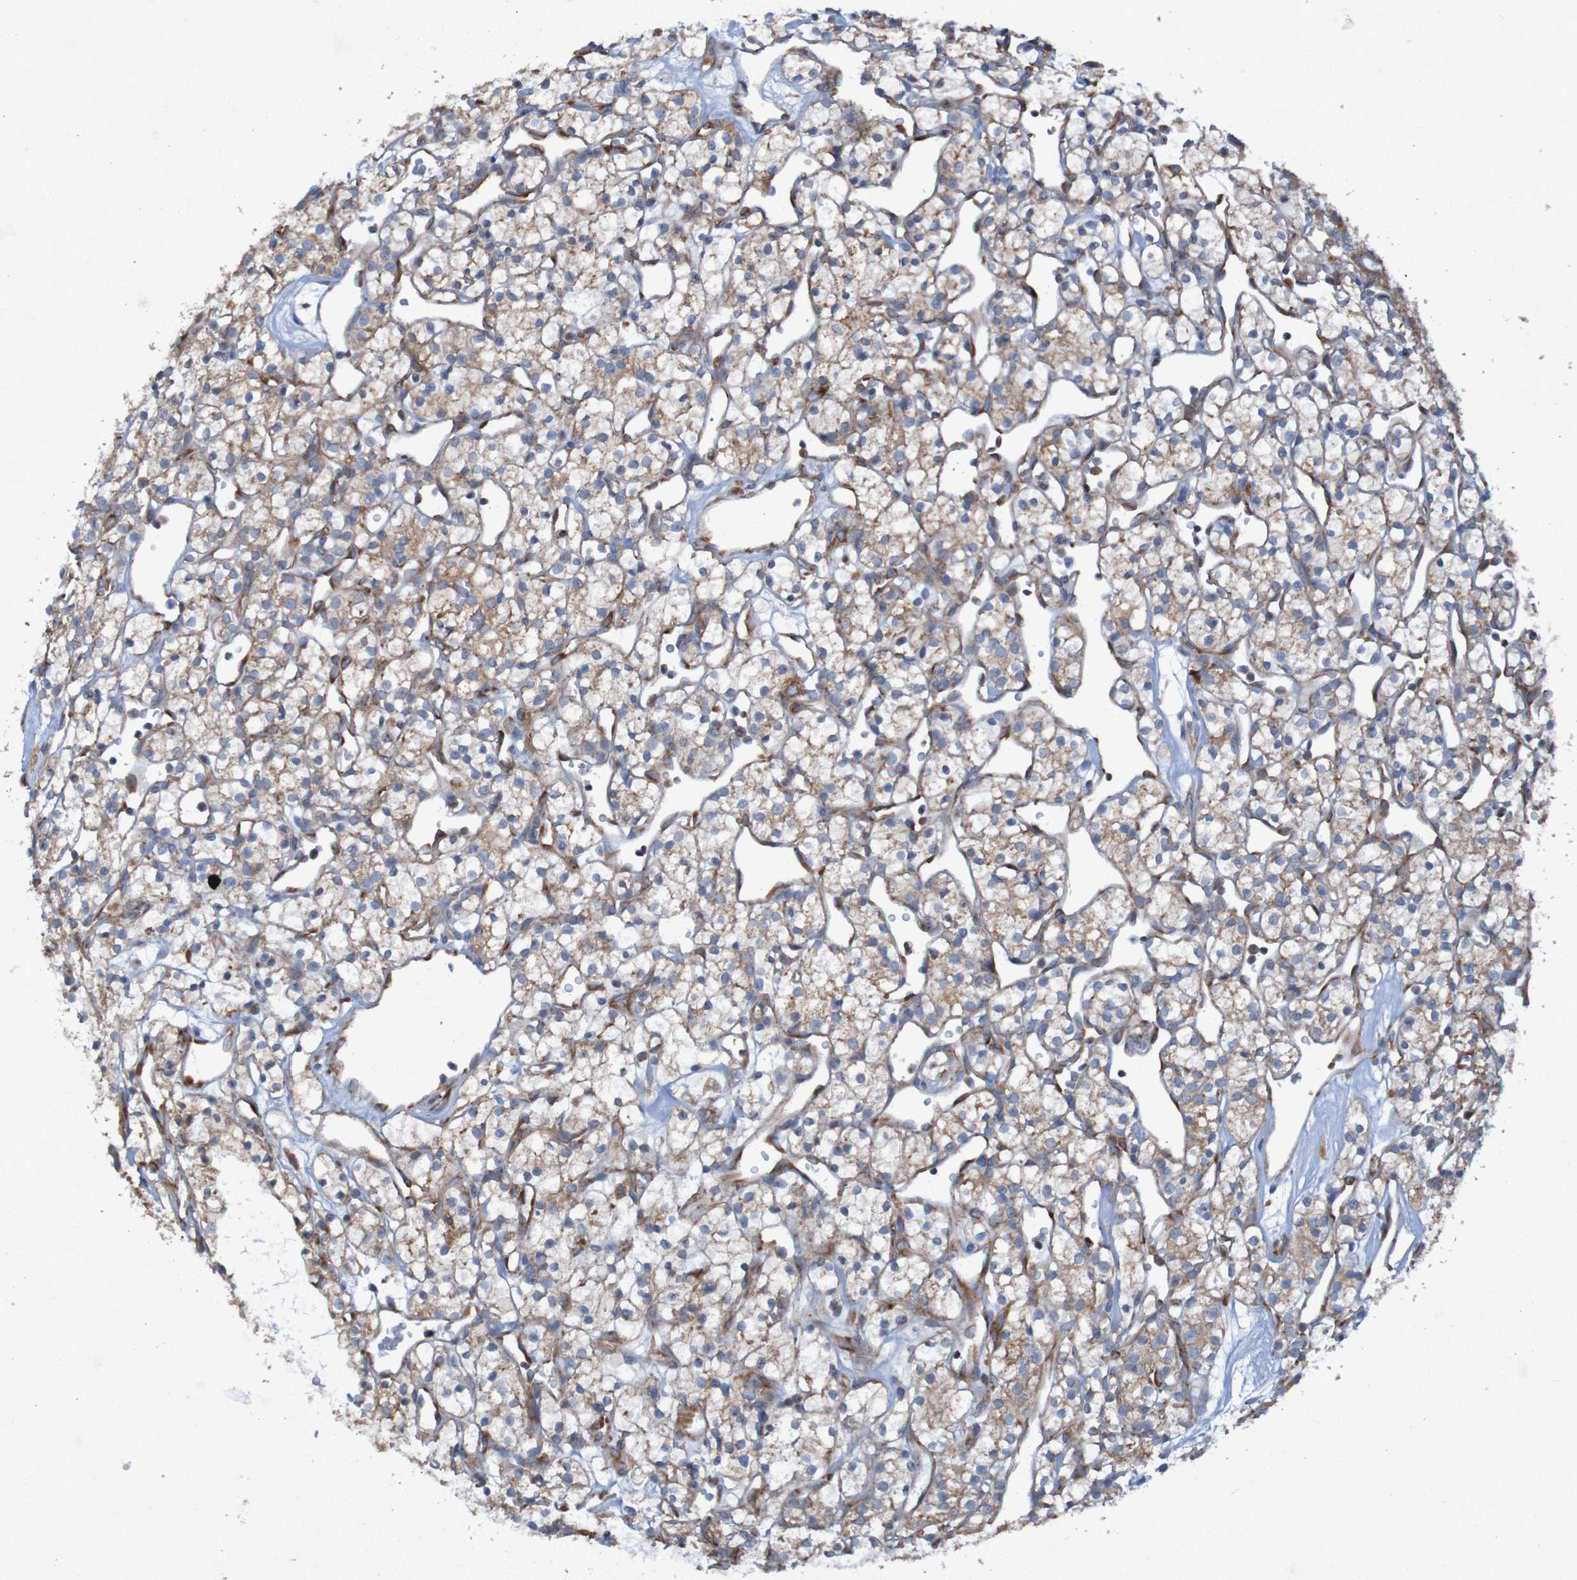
{"staining": {"intensity": "weak", "quantity": ">75%", "location": "cytoplasmic/membranous"}, "tissue": "renal cancer", "cell_type": "Tumor cells", "image_type": "cancer", "snomed": [{"axis": "morphology", "description": "Adenocarcinoma, NOS"}, {"axis": "topography", "description": "Kidney"}], "caption": "Protein expression analysis of renal cancer (adenocarcinoma) exhibits weak cytoplasmic/membranous positivity in approximately >75% of tumor cells. (DAB IHC, brown staining for protein, blue staining for nuclei).", "gene": "RPL10", "patient": {"sex": "female", "age": 60}}